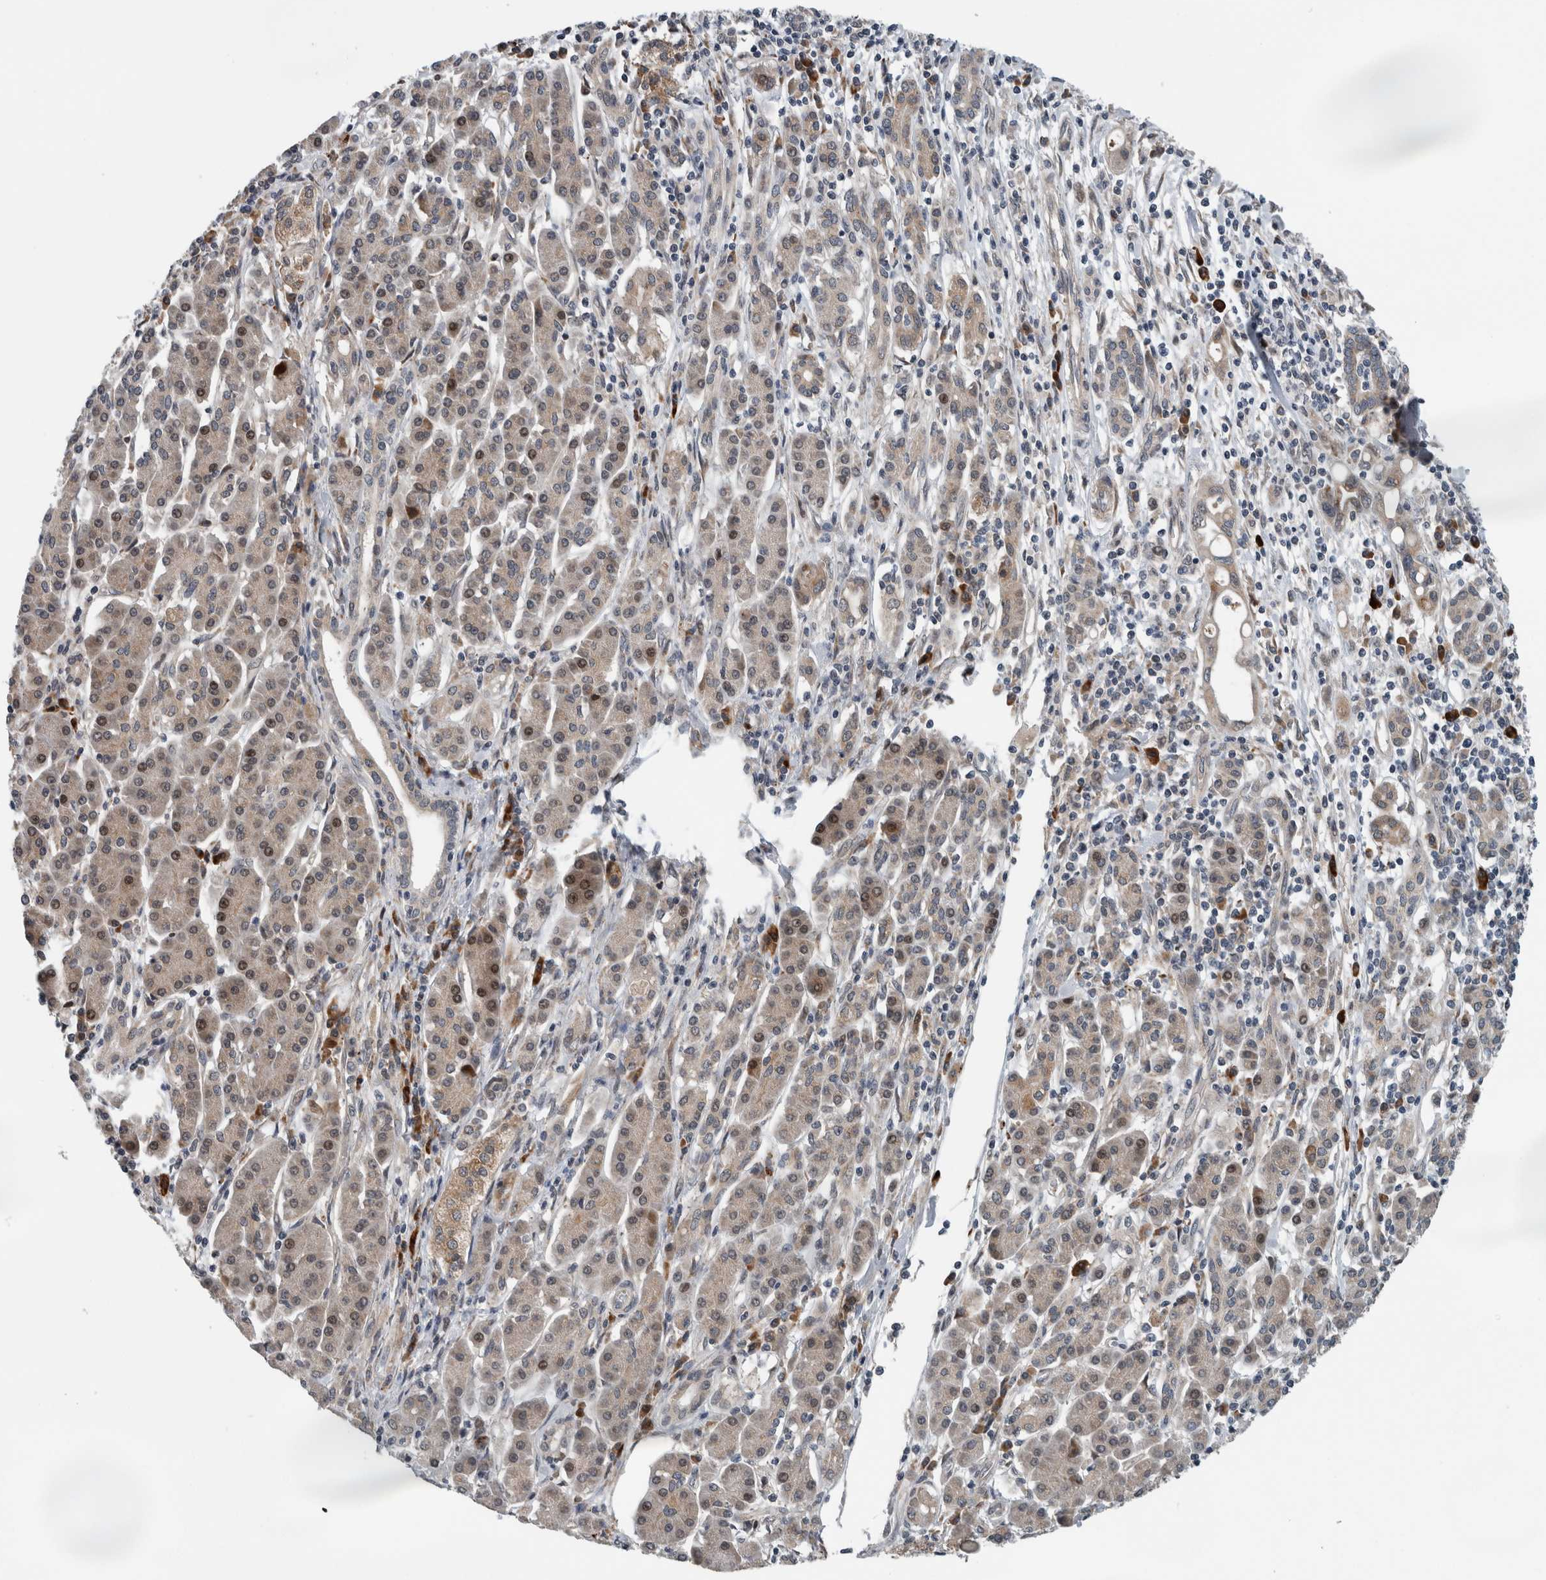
{"staining": {"intensity": "weak", "quantity": "25%-75%", "location": "cytoplasmic/membranous"}, "tissue": "pancreatic cancer", "cell_type": "Tumor cells", "image_type": "cancer", "snomed": [{"axis": "morphology", "description": "Adenocarcinoma, NOS"}, {"axis": "topography", "description": "Pancreas"}], "caption": "A low amount of weak cytoplasmic/membranous expression is seen in approximately 25%-75% of tumor cells in adenocarcinoma (pancreatic) tissue.", "gene": "GBA2", "patient": {"sex": "female", "age": 57}}